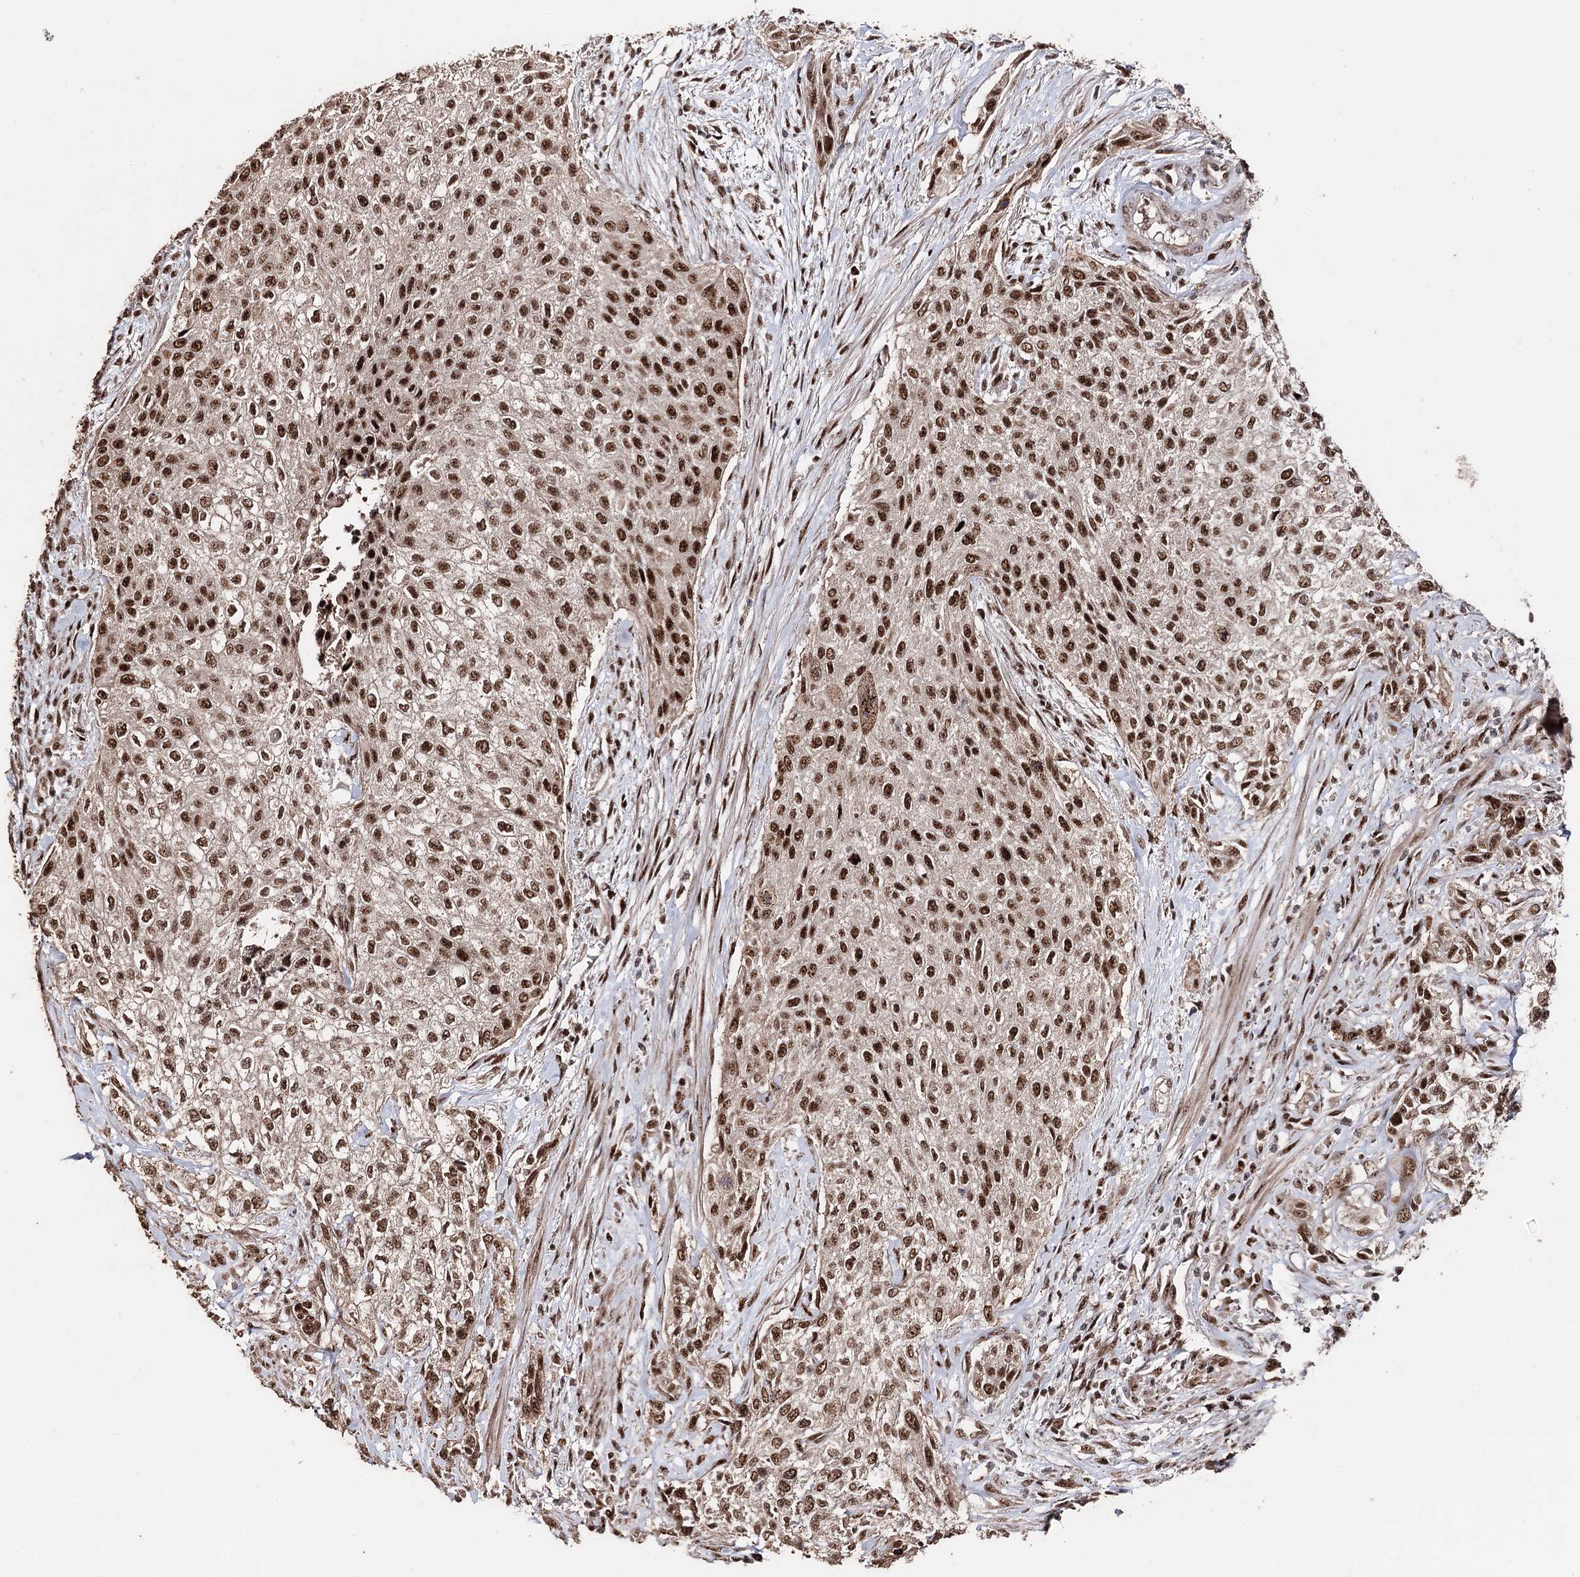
{"staining": {"intensity": "strong", "quantity": ">75%", "location": "nuclear"}, "tissue": "urothelial cancer", "cell_type": "Tumor cells", "image_type": "cancer", "snomed": [{"axis": "morphology", "description": "Normal tissue, NOS"}, {"axis": "morphology", "description": "Urothelial carcinoma, NOS"}, {"axis": "topography", "description": "Urinary bladder"}, {"axis": "topography", "description": "Peripheral nerve tissue"}], "caption": "Transitional cell carcinoma stained for a protein reveals strong nuclear positivity in tumor cells.", "gene": "U2SURP", "patient": {"sex": "male", "age": 35}}